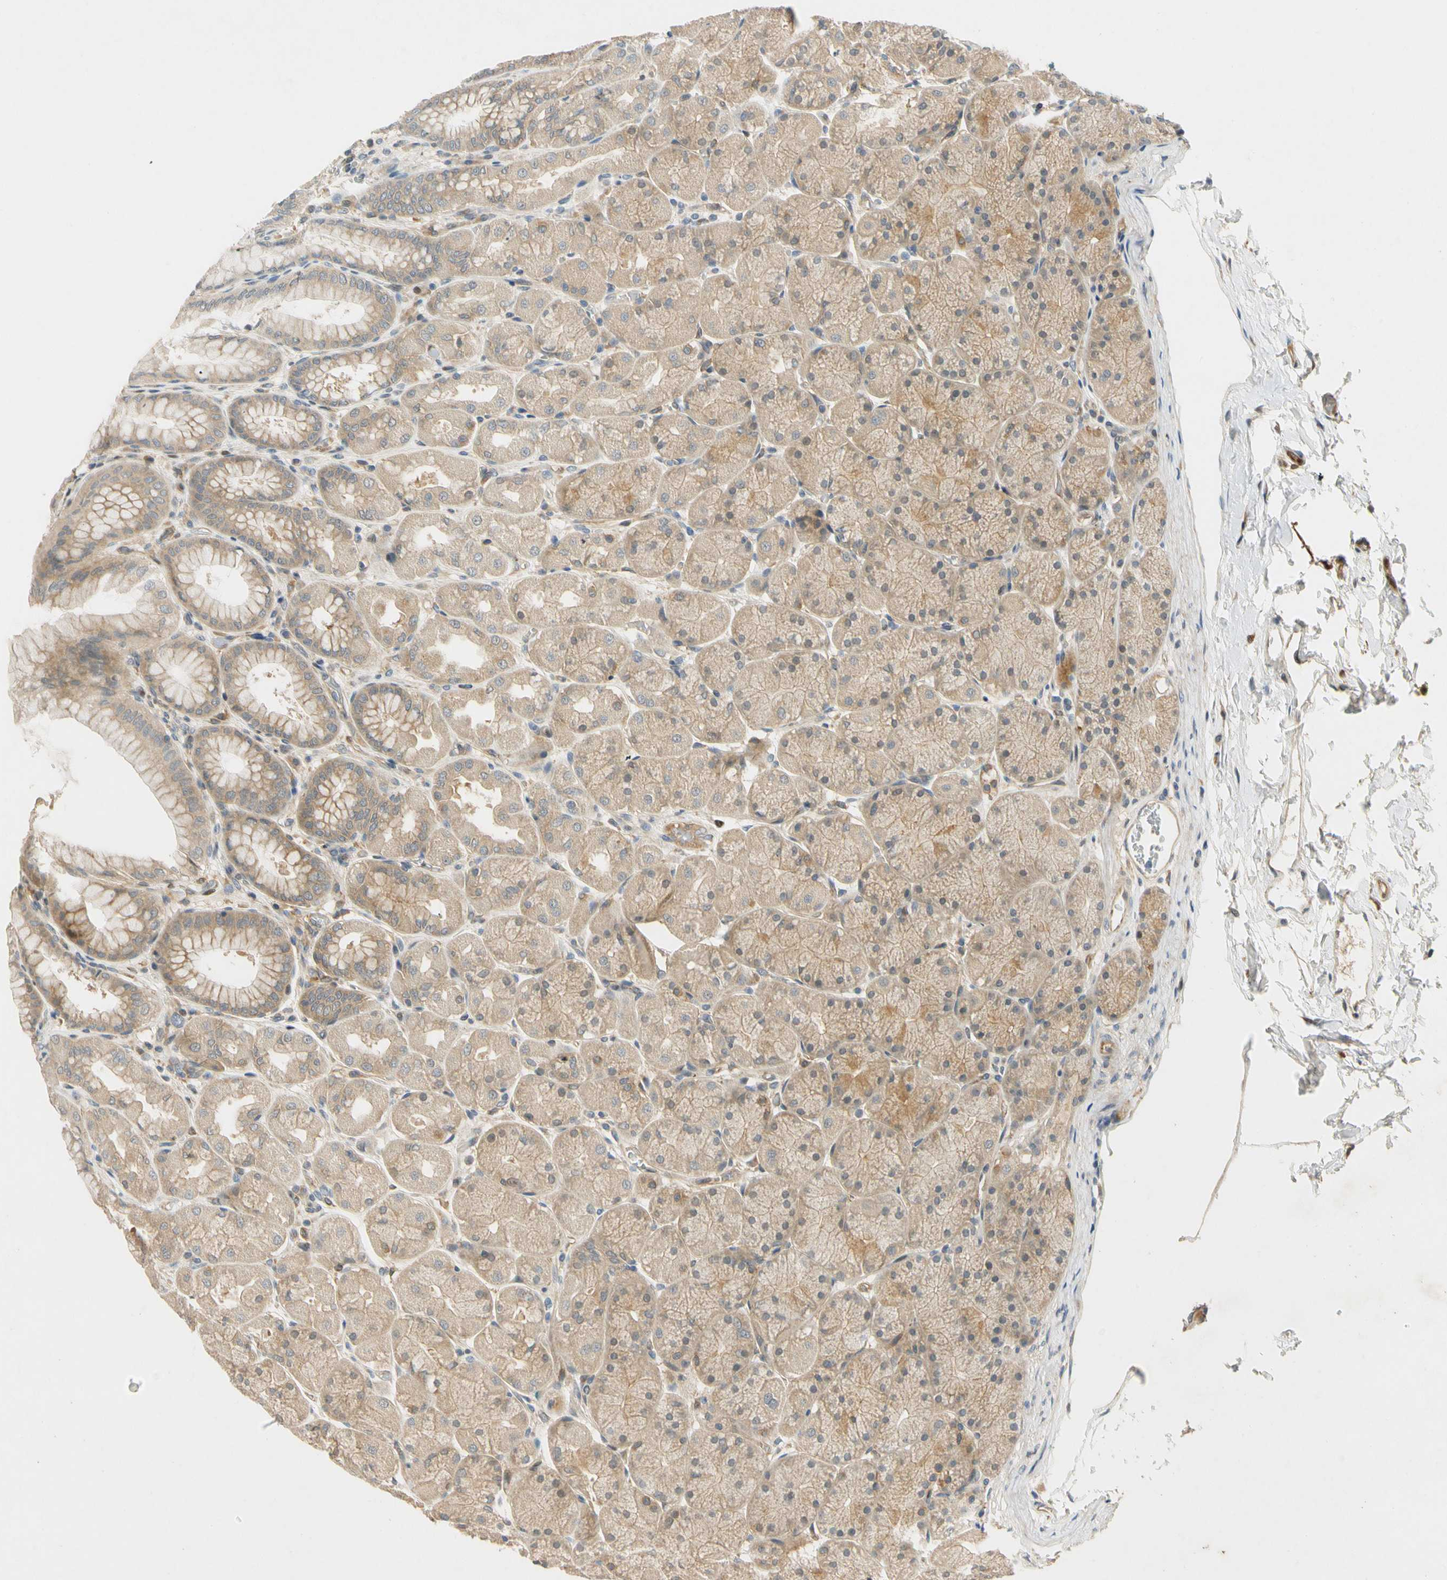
{"staining": {"intensity": "weak", "quantity": ">75%", "location": "cytoplasmic/membranous"}, "tissue": "stomach", "cell_type": "Glandular cells", "image_type": "normal", "snomed": [{"axis": "morphology", "description": "Normal tissue, NOS"}, {"axis": "topography", "description": "Stomach, upper"}], "caption": "Protein expression analysis of benign stomach exhibits weak cytoplasmic/membranous expression in about >75% of glandular cells. The protein is shown in brown color, while the nuclei are stained blue.", "gene": "GATD1", "patient": {"sex": "female", "age": 56}}